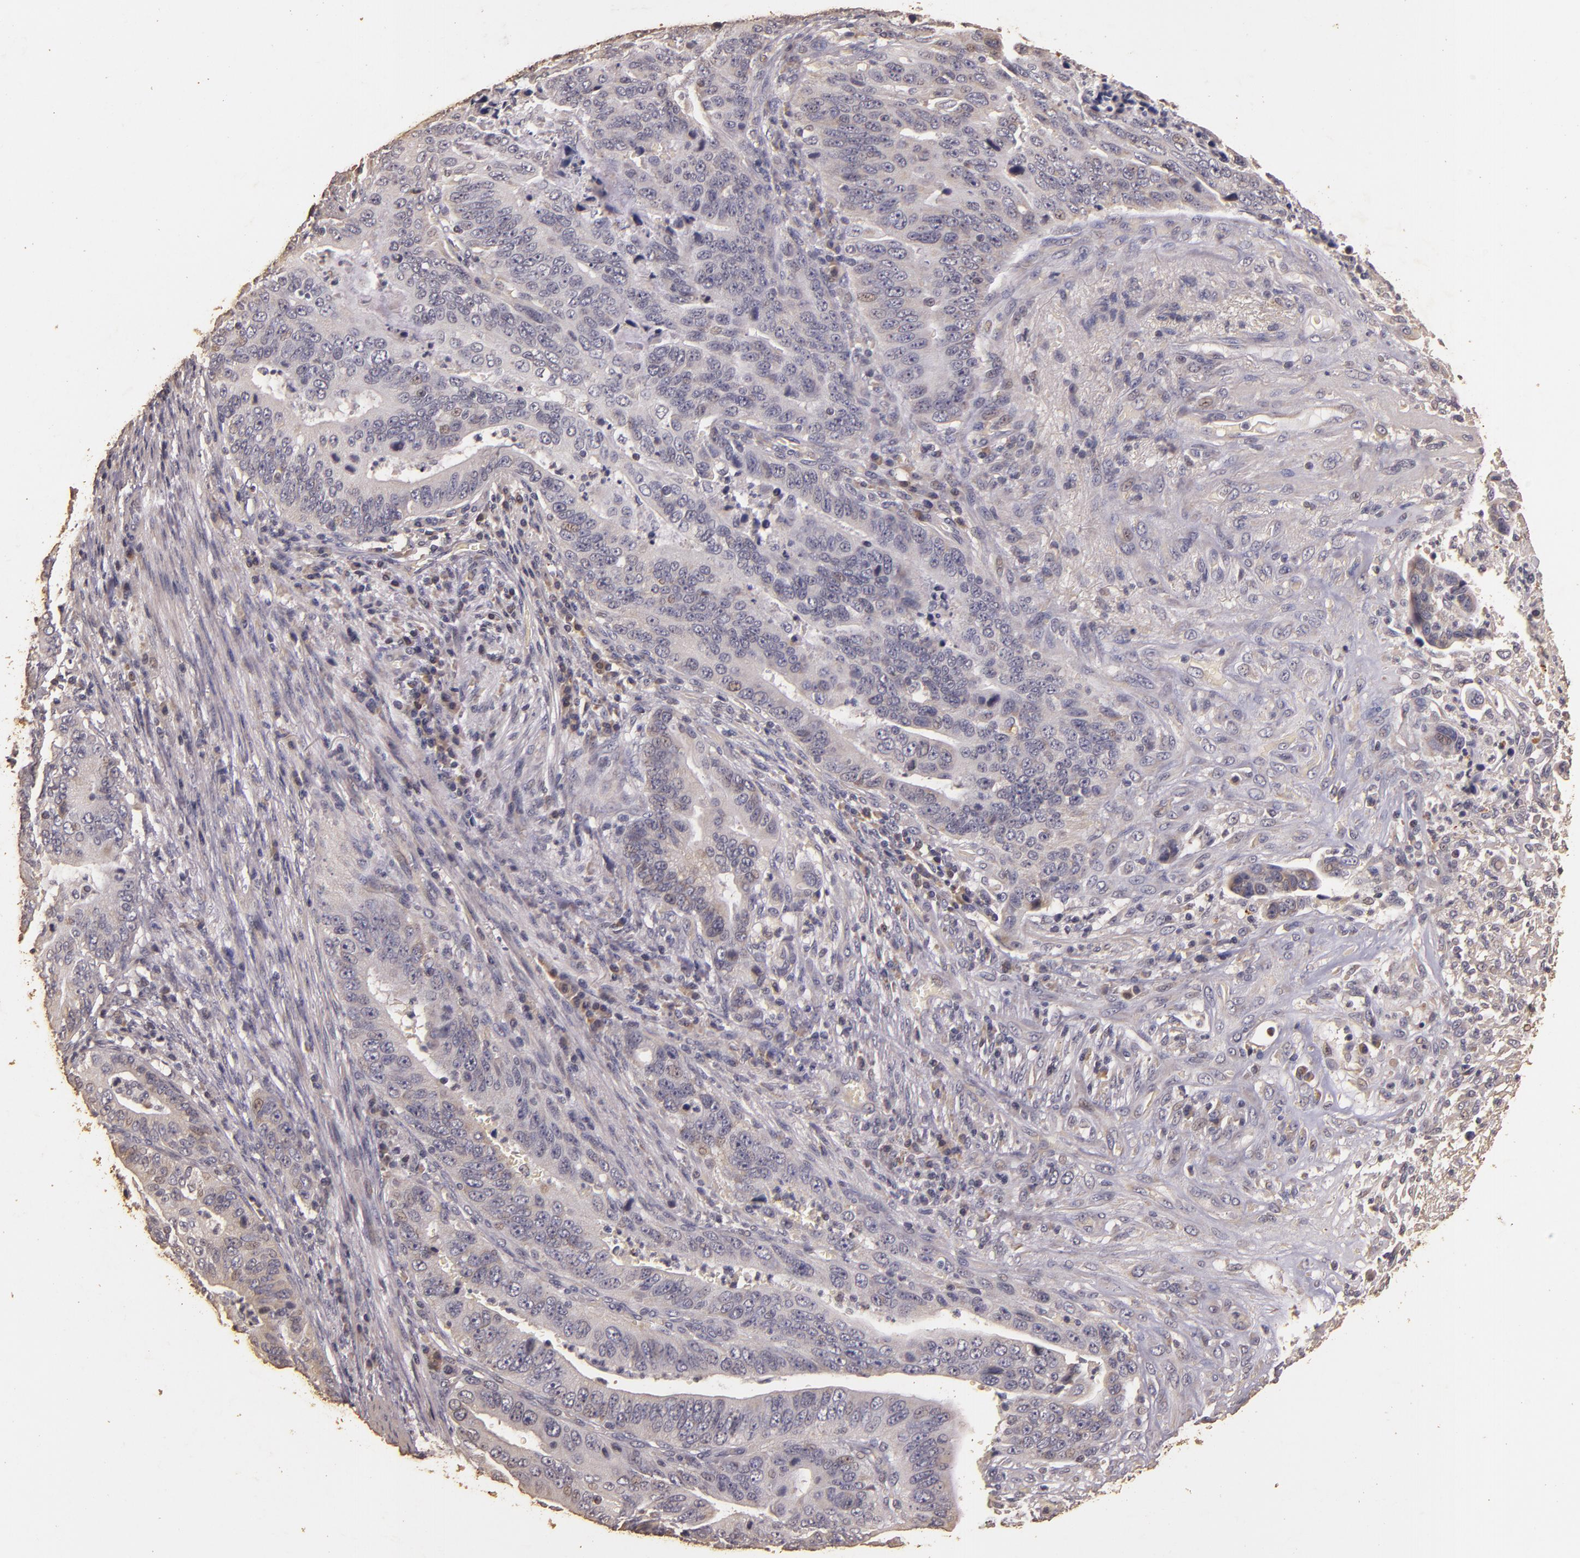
{"staining": {"intensity": "weak", "quantity": "25%-75%", "location": "cytoplasmic/membranous"}, "tissue": "stomach cancer", "cell_type": "Tumor cells", "image_type": "cancer", "snomed": [{"axis": "morphology", "description": "Adenocarcinoma, NOS"}, {"axis": "topography", "description": "Stomach, upper"}], "caption": "A low amount of weak cytoplasmic/membranous expression is appreciated in about 25%-75% of tumor cells in stomach cancer tissue.", "gene": "BCL2L13", "patient": {"sex": "female", "age": 50}}